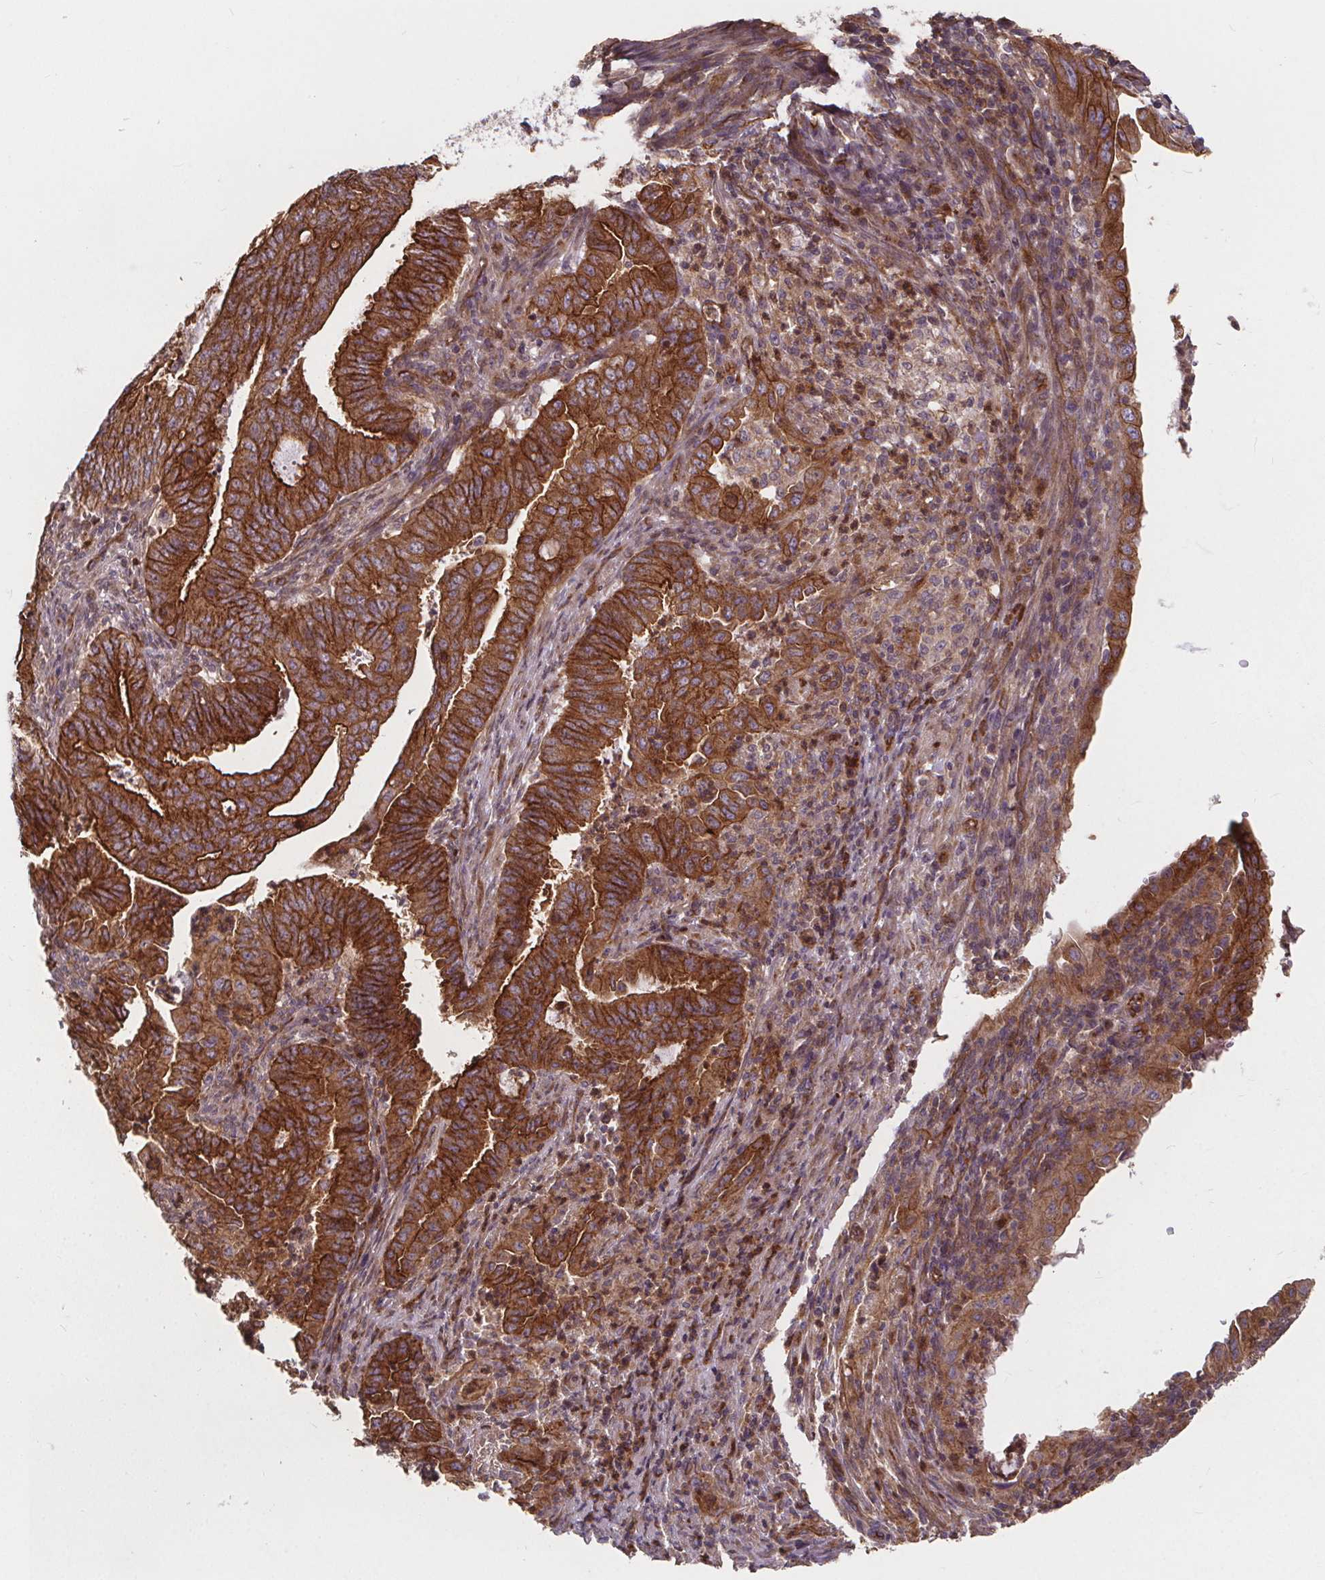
{"staining": {"intensity": "strong", "quantity": ">75%", "location": "cytoplasmic/membranous"}, "tissue": "endometrial cancer", "cell_type": "Tumor cells", "image_type": "cancer", "snomed": [{"axis": "morphology", "description": "Adenocarcinoma, NOS"}, {"axis": "topography", "description": "Endometrium"}], "caption": "Immunohistochemical staining of adenocarcinoma (endometrial) exhibits high levels of strong cytoplasmic/membranous protein positivity in approximately >75% of tumor cells. The staining was performed using DAB, with brown indicating positive protein expression. Nuclei are stained blue with hematoxylin.", "gene": "CLINT1", "patient": {"sex": "female", "age": 51}}